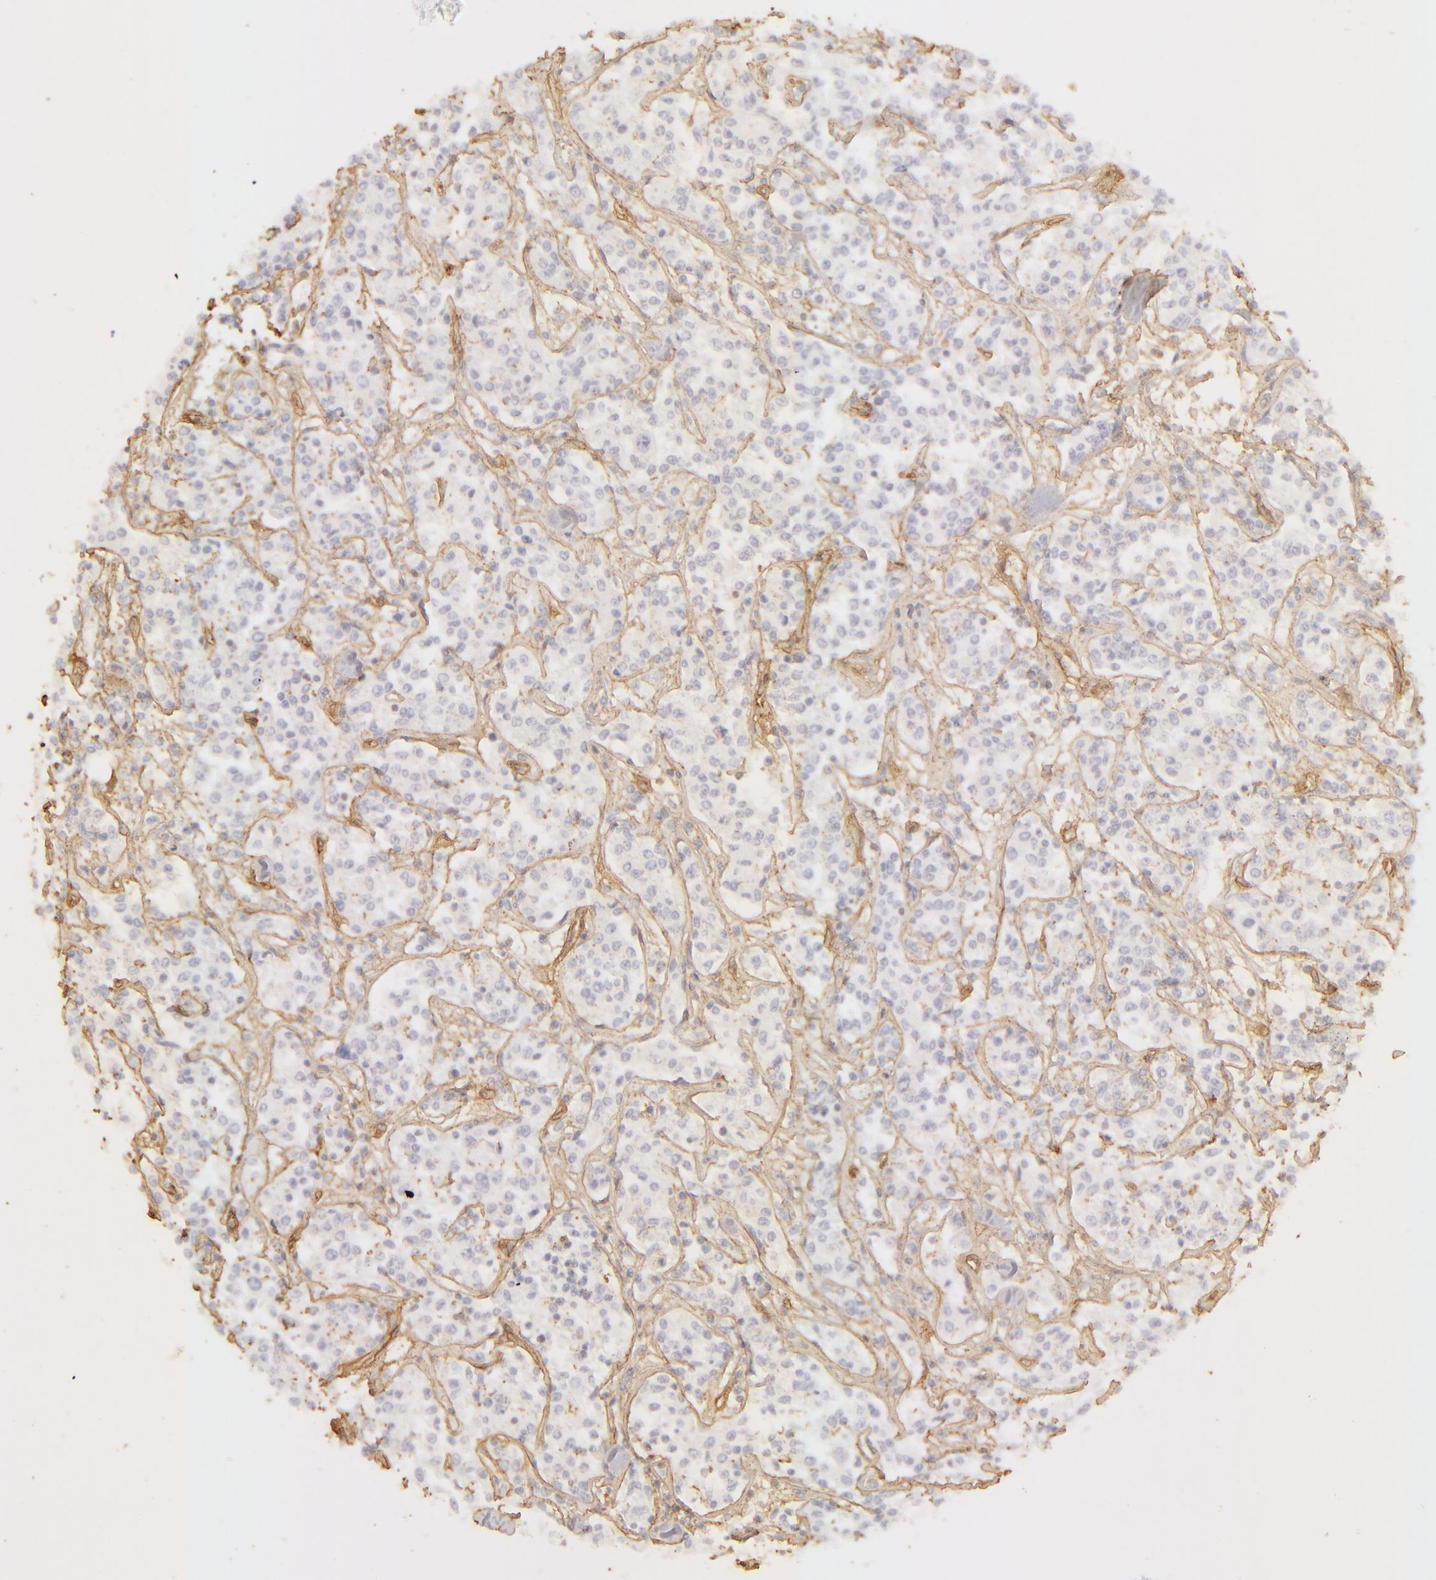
{"staining": {"intensity": "negative", "quantity": "none", "location": "none"}, "tissue": "lymphoma", "cell_type": "Tumor cells", "image_type": "cancer", "snomed": [{"axis": "morphology", "description": "Malignant lymphoma, non-Hodgkin's type, Low grade"}, {"axis": "topography", "description": "Small intestine"}], "caption": "An image of lymphoma stained for a protein displays no brown staining in tumor cells. Nuclei are stained in blue.", "gene": "COL4A1", "patient": {"sex": "female", "age": 59}}